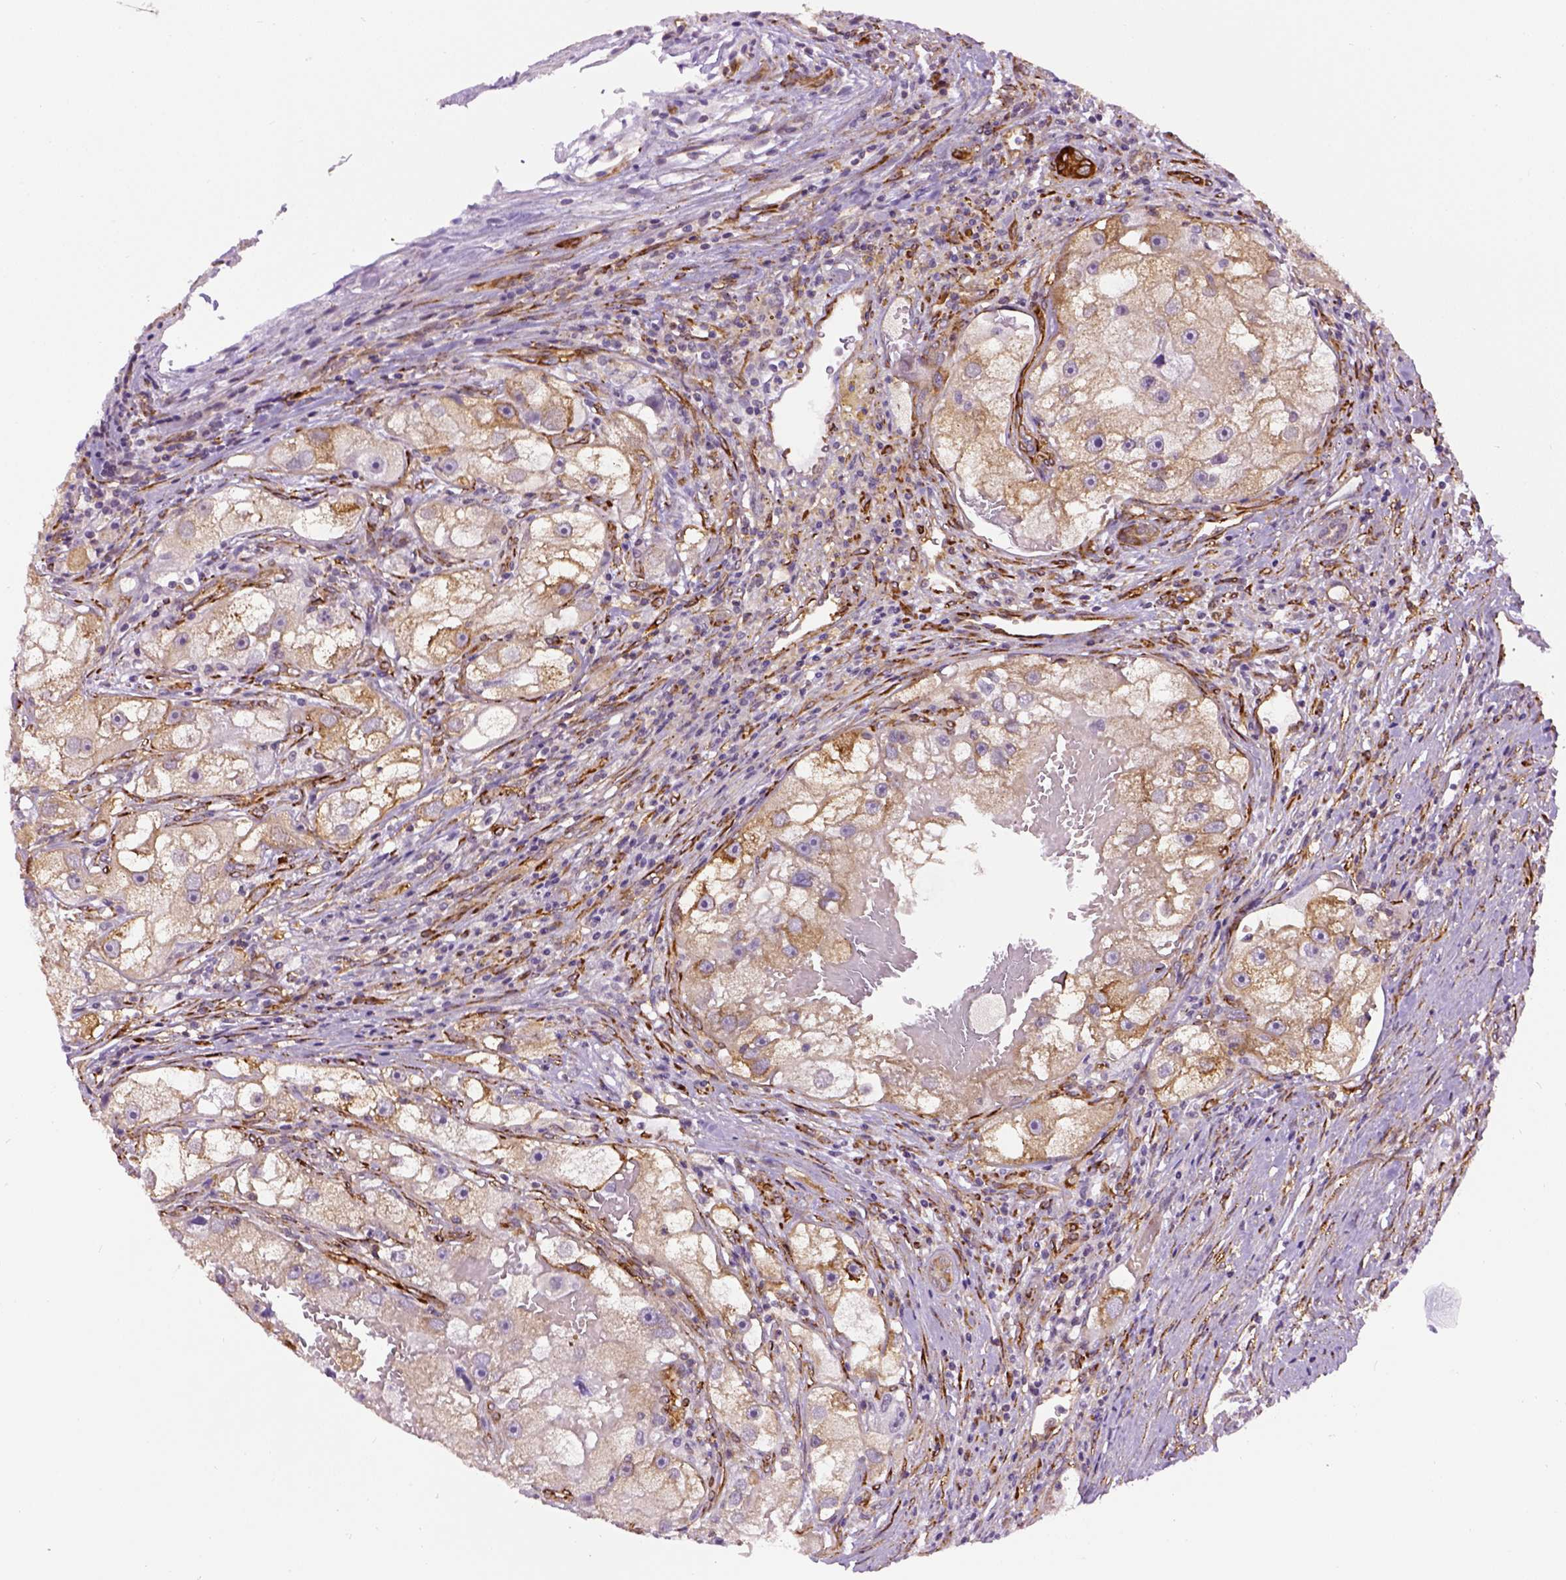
{"staining": {"intensity": "moderate", "quantity": "25%-75%", "location": "cytoplasmic/membranous"}, "tissue": "renal cancer", "cell_type": "Tumor cells", "image_type": "cancer", "snomed": [{"axis": "morphology", "description": "Adenocarcinoma, NOS"}, {"axis": "topography", "description": "Kidney"}], "caption": "This is a micrograph of immunohistochemistry staining of renal cancer, which shows moderate expression in the cytoplasmic/membranous of tumor cells.", "gene": "KAZN", "patient": {"sex": "male", "age": 63}}